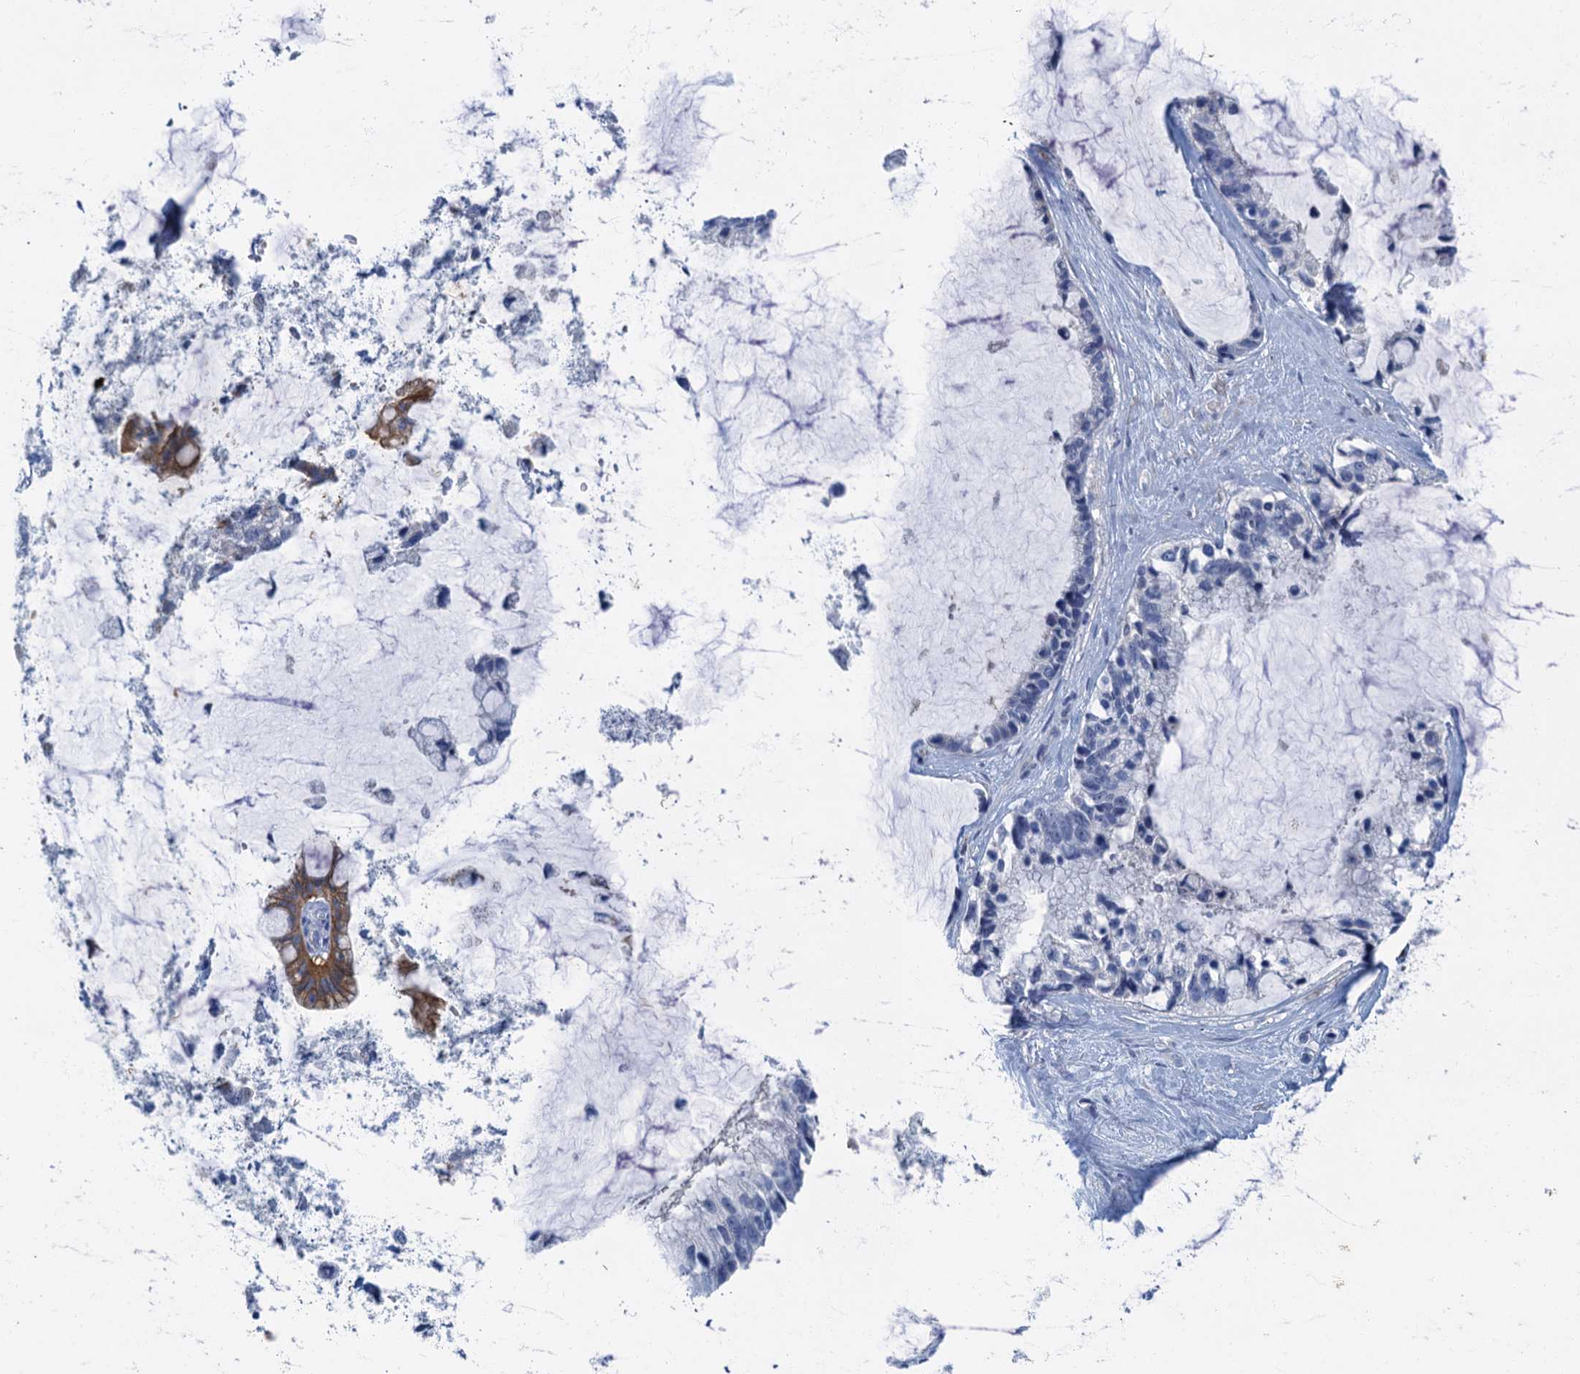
{"staining": {"intensity": "moderate", "quantity": "<25%", "location": "cytoplasmic/membranous"}, "tissue": "ovarian cancer", "cell_type": "Tumor cells", "image_type": "cancer", "snomed": [{"axis": "morphology", "description": "Cystadenocarcinoma, mucinous, NOS"}, {"axis": "topography", "description": "Ovary"}], "caption": "A brown stain labels moderate cytoplasmic/membranous staining of a protein in ovarian mucinous cystadenocarcinoma tumor cells.", "gene": "ANKDD1A", "patient": {"sex": "female", "age": 39}}